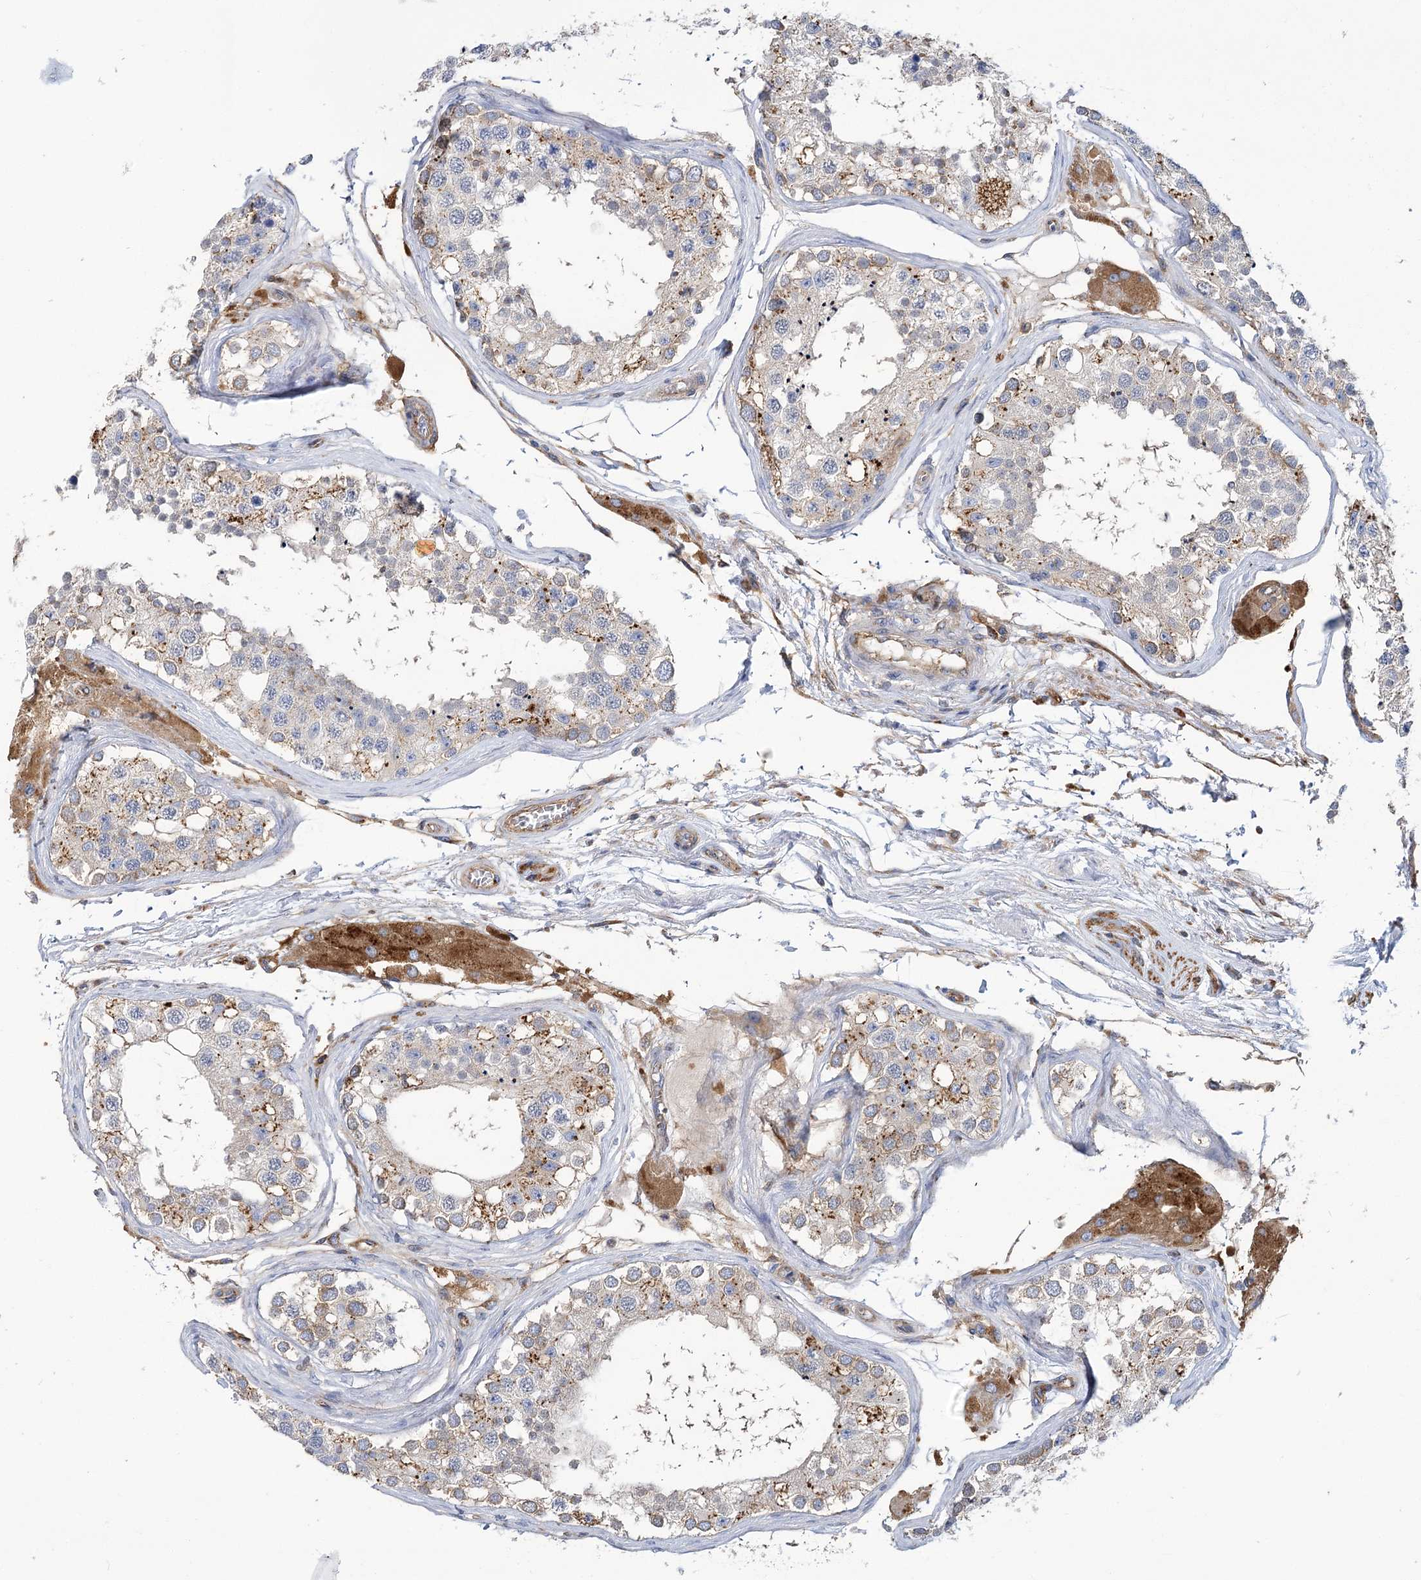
{"staining": {"intensity": "moderate", "quantity": "<25%", "location": "cytoplasmic/membranous"}, "tissue": "testis", "cell_type": "Cells in seminiferous ducts", "image_type": "normal", "snomed": [{"axis": "morphology", "description": "Normal tissue, NOS"}, {"axis": "topography", "description": "Testis"}], "caption": "A low amount of moderate cytoplasmic/membranous staining is identified in approximately <25% of cells in seminiferous ducts in unremarkable testis.", "gene": "GUSB", "patient": {"sex": "male", "age": 68}}